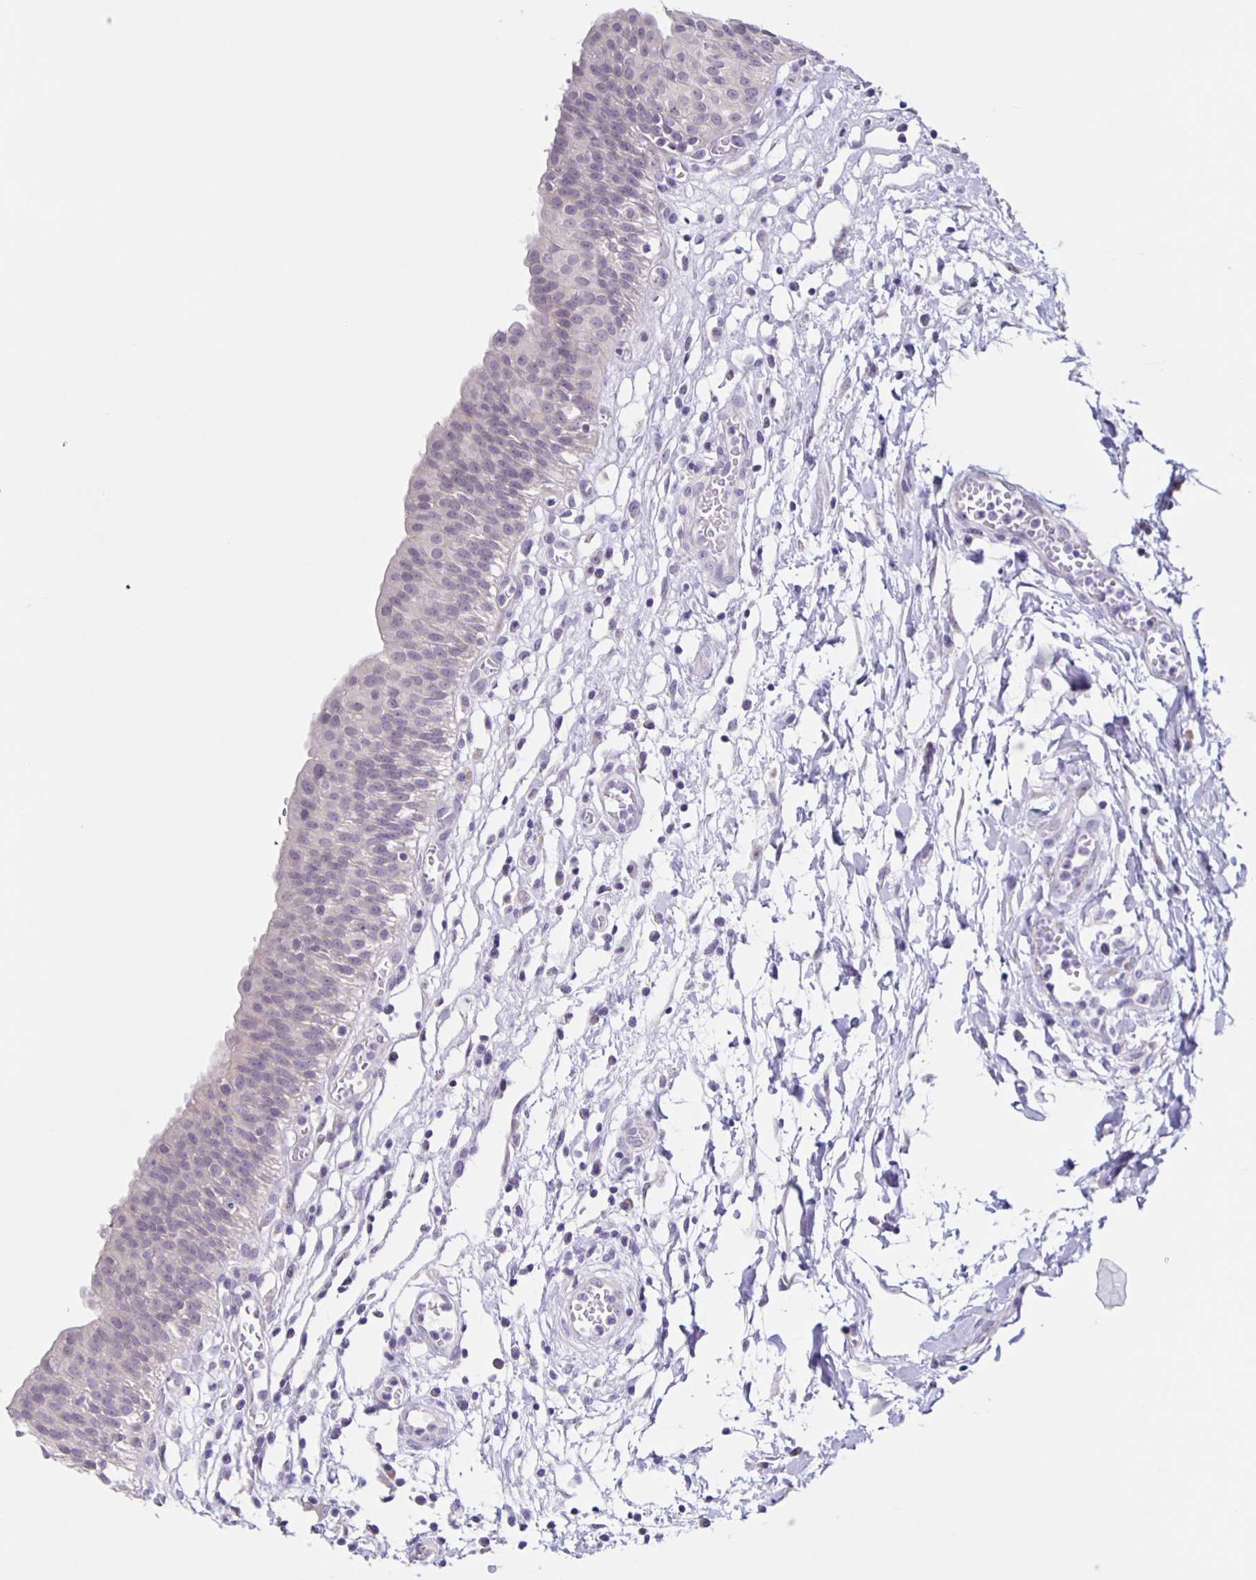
{"staining": {"intensity": "negative", "quantity": "none", "location": "none"}, "tissue": "urinary bladder", "cell_type": "Urothelial cells", "image_type": "normal", "snomed": [{"axis": "morphology", "description": "Normal tissue, NOS"}, {"axis": "topography", "description": "Urinary bladder"}], "caption": "There is no significant positivity in urothelial cells of urinary bladder. (Stains: DAB (3,3'-diaminobenzidine) IHC with hematoxylin counter stain, Microscopy: brightfield microscopy at high magnification).", "gene": "SLC12A3", "patient": {"sex": "male", "age": 64}}